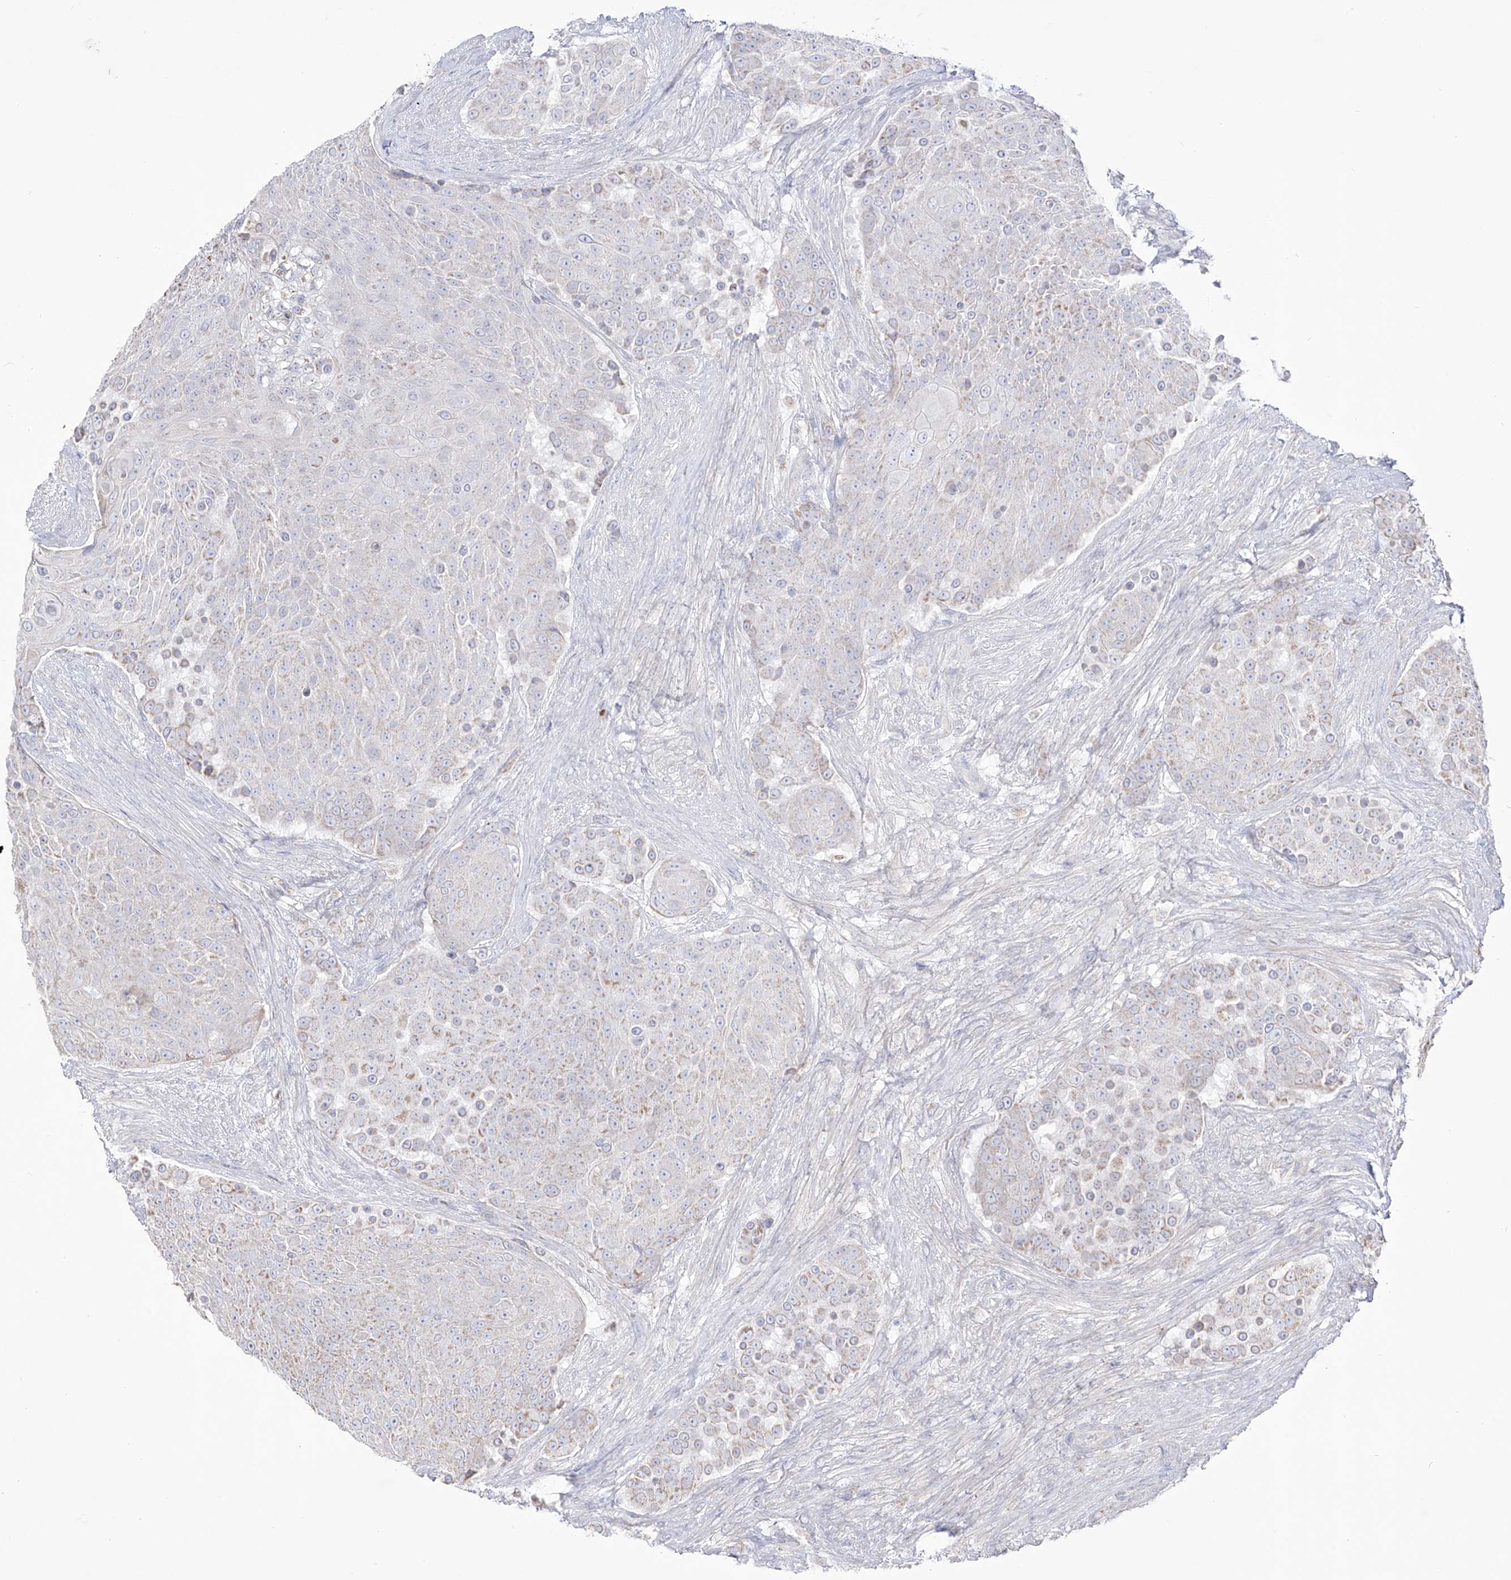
{"staining": {"intensity": "negative", "quantity": "none", "location": "none"}, "tissue": "urothelial cancer", "cell_type": "Tumor cells", "image_type": "cancer", "snomed": [{"axis": "morphology", "description": "Urothelial carcinoma, High grade"}, {"axis": "topography", "description": "Urinary bladder"}], "caption": "There is no significant positivity in tumor cells of urothelial carcinoma (high-grade). The staining was performed using DAB to visualize the protein expression in brown, while the nuclei were stained in blue with hematoxylin (Magnification: 20x).", "gene": "RCHY1", "patient": {"sex": "female", "age": 63}}